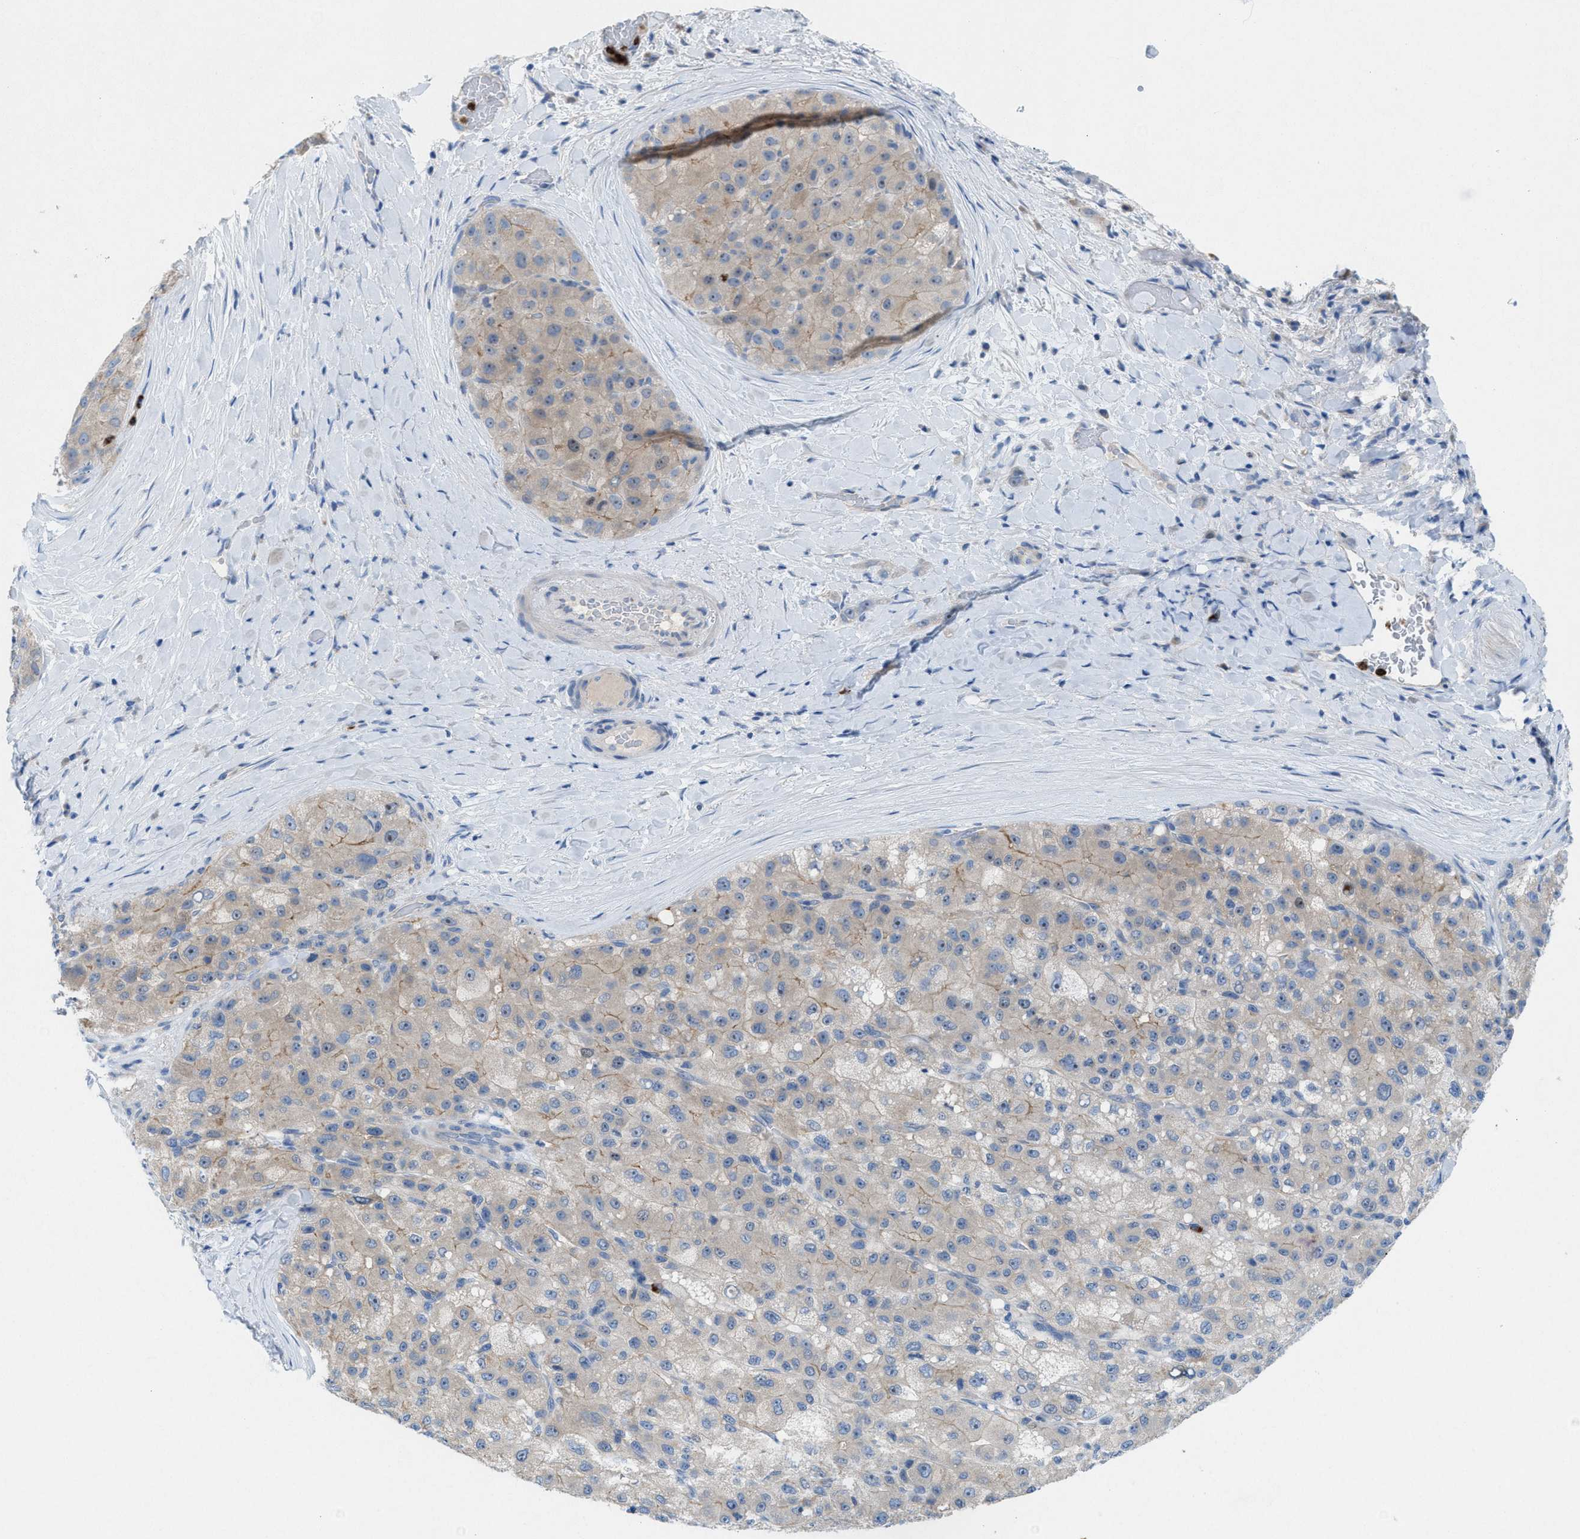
{"staining": {"intensity": "weak", "quantity": "<25%", "location": "cytoplasmic/membranous"}, "tissue": "liver cancer", "cell_type": "Tumor cells", "image_type": "cancer", "snomed": [{"axis": "morphology", "description": "Carcinoma, Hepatocellular, NOS"}, {"axis": "topography", "description": "Liver"}], "caption": "This is an immunohistochemistry micrograph of liver cancer (hepatocellular carcinoma). There is no expression in tumor cells.", "gene": "CMTM1", "patient": {"sex": "male", "age": 80}}